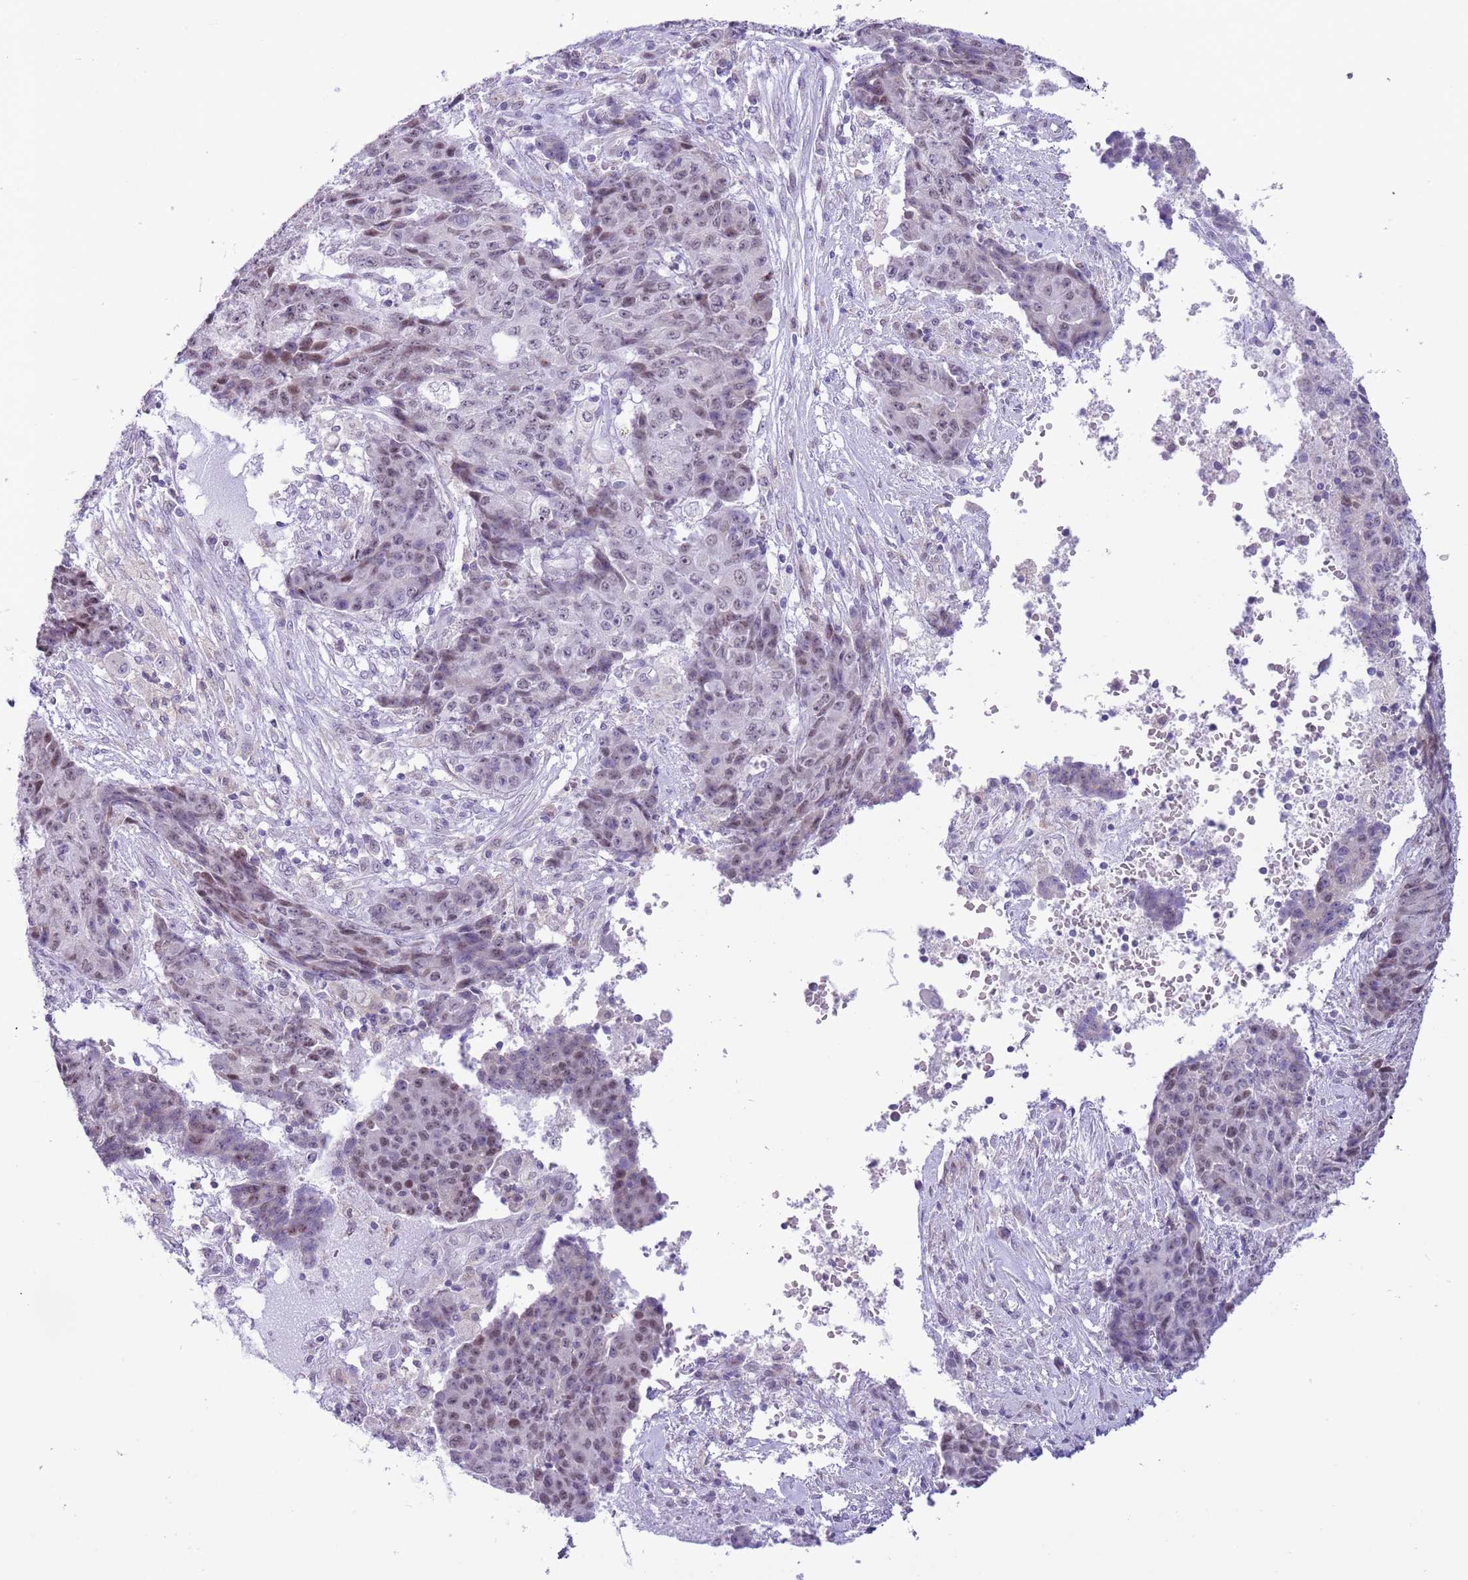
{"staining": {"intensity": "weak", "quantity": "25%-75%", "location": "nuclear"}, "tissue": "ovarian cancer", "cell_type": "Tumor cells", "image_type": "cancer", "snomed": [{"axis": "morphology", "description": "Carcinoma, endometroid"}, {"axis": "topography", "description": "Ovary"}], "caption": "This image reveals immunohistochemistry staining of ovarian cancer, with low weak nuclear expression in about 25%-75% of tumor cells.", "gene": "ZNF576", "patient": {"sex": "female", "age": 42}}